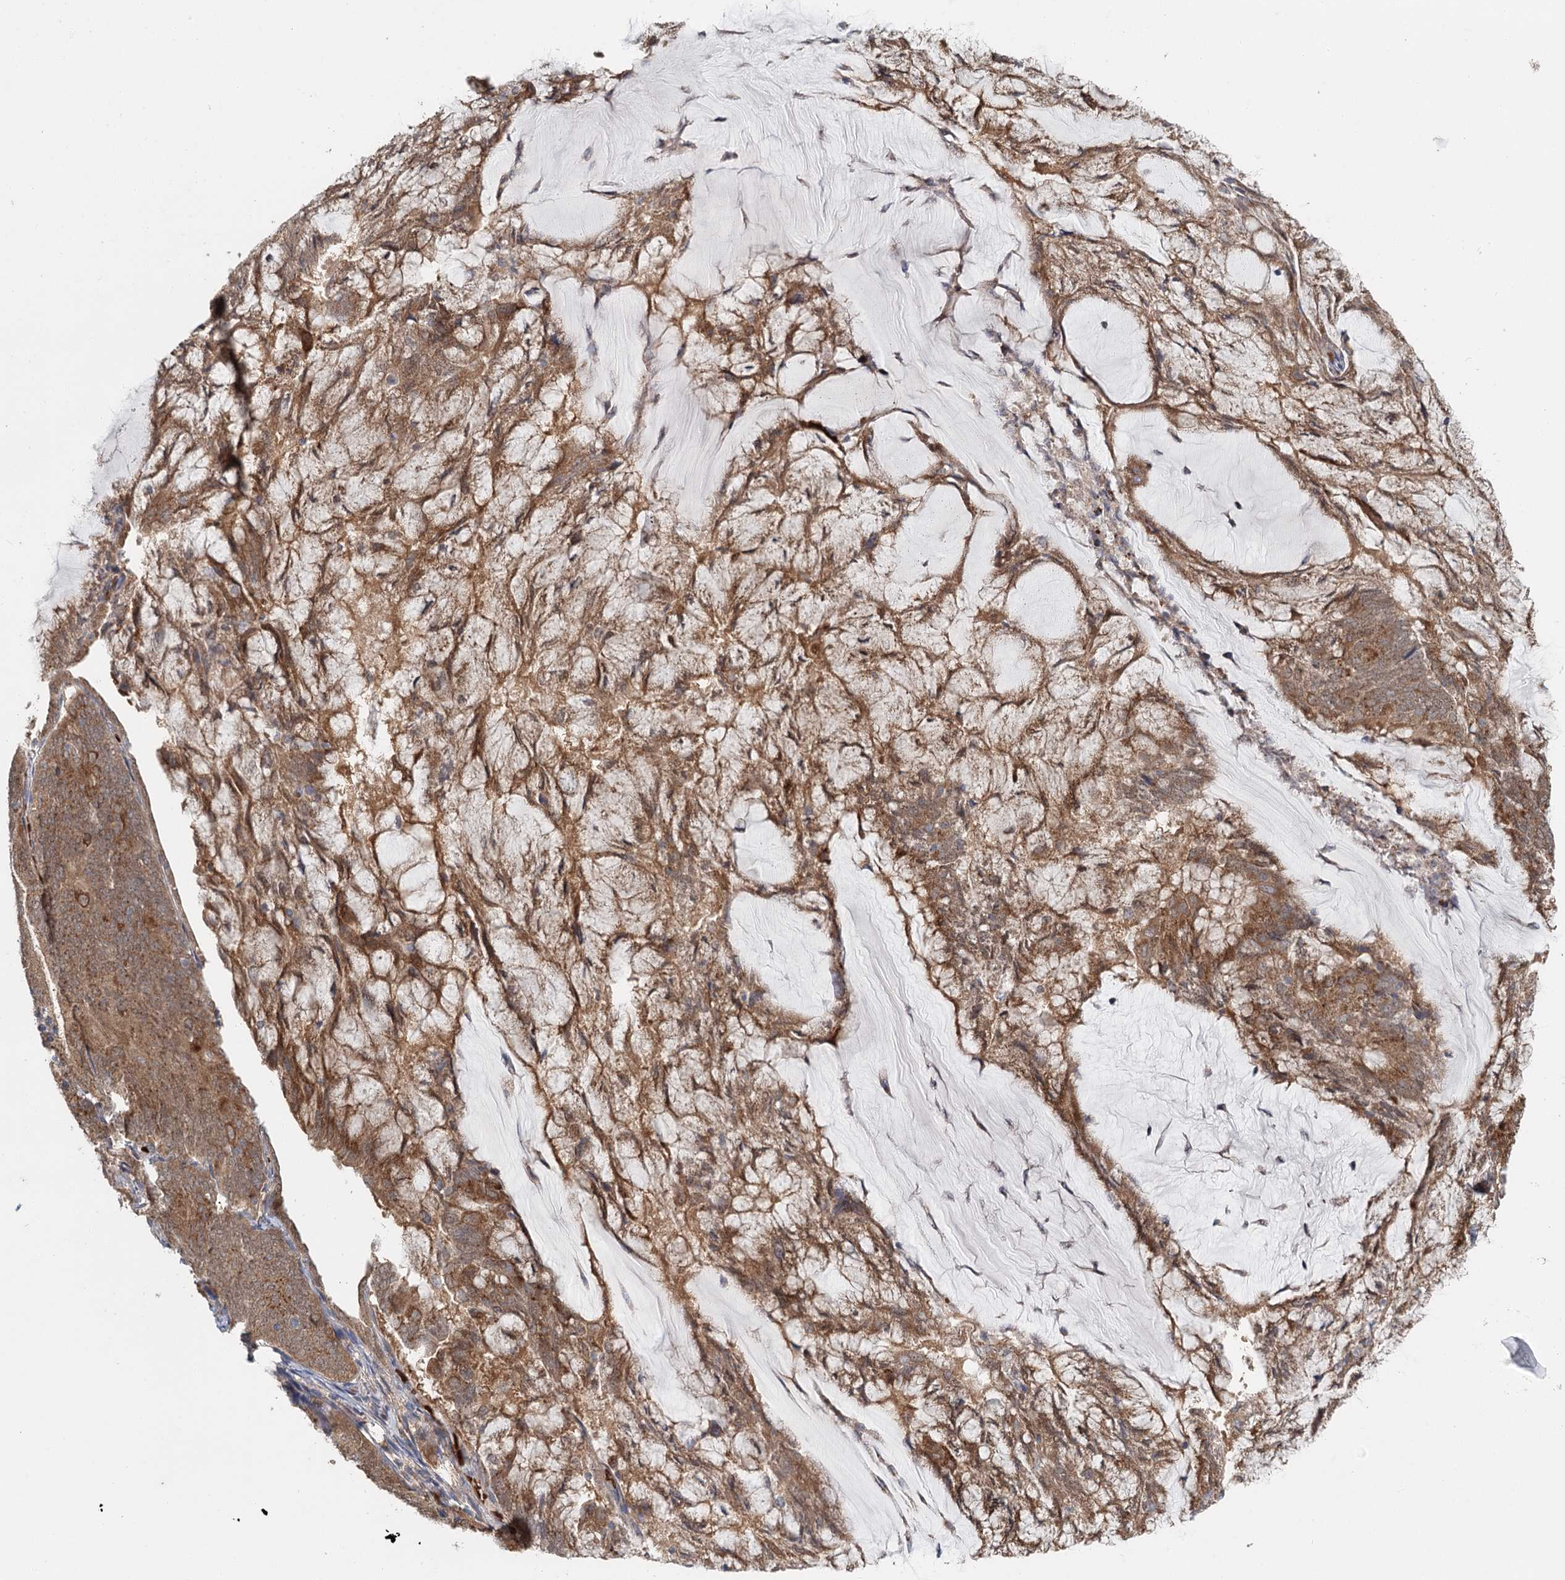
{"staining": {"intensity": "moderate", "quantity": ">75%", "location": "cytoplasmic/membranous,nuclear"}, "tissue": "endometrial cancer", "cell_type": "Tumor cells", "image_type": "cancer", "snomed": [{"axis": "morphology", "description": "Adenocarcinoma, NOS"}, {"axis": "topography", "description": "Endometrium"}], "caption": "Endometrial cancer stained with DAB IHC demonstrates medium levels of moderate cytoplasmic/membranous and nuclear positivity in about >75% of tumor cells. Using DAB (3,3'-diaminobenzidine) (brown) and hematoxylin (blue) stains, captured at high magnification using brightfield microscopy.", "gene": "ADK", "patient": {"sex": "female", "age": 81}}